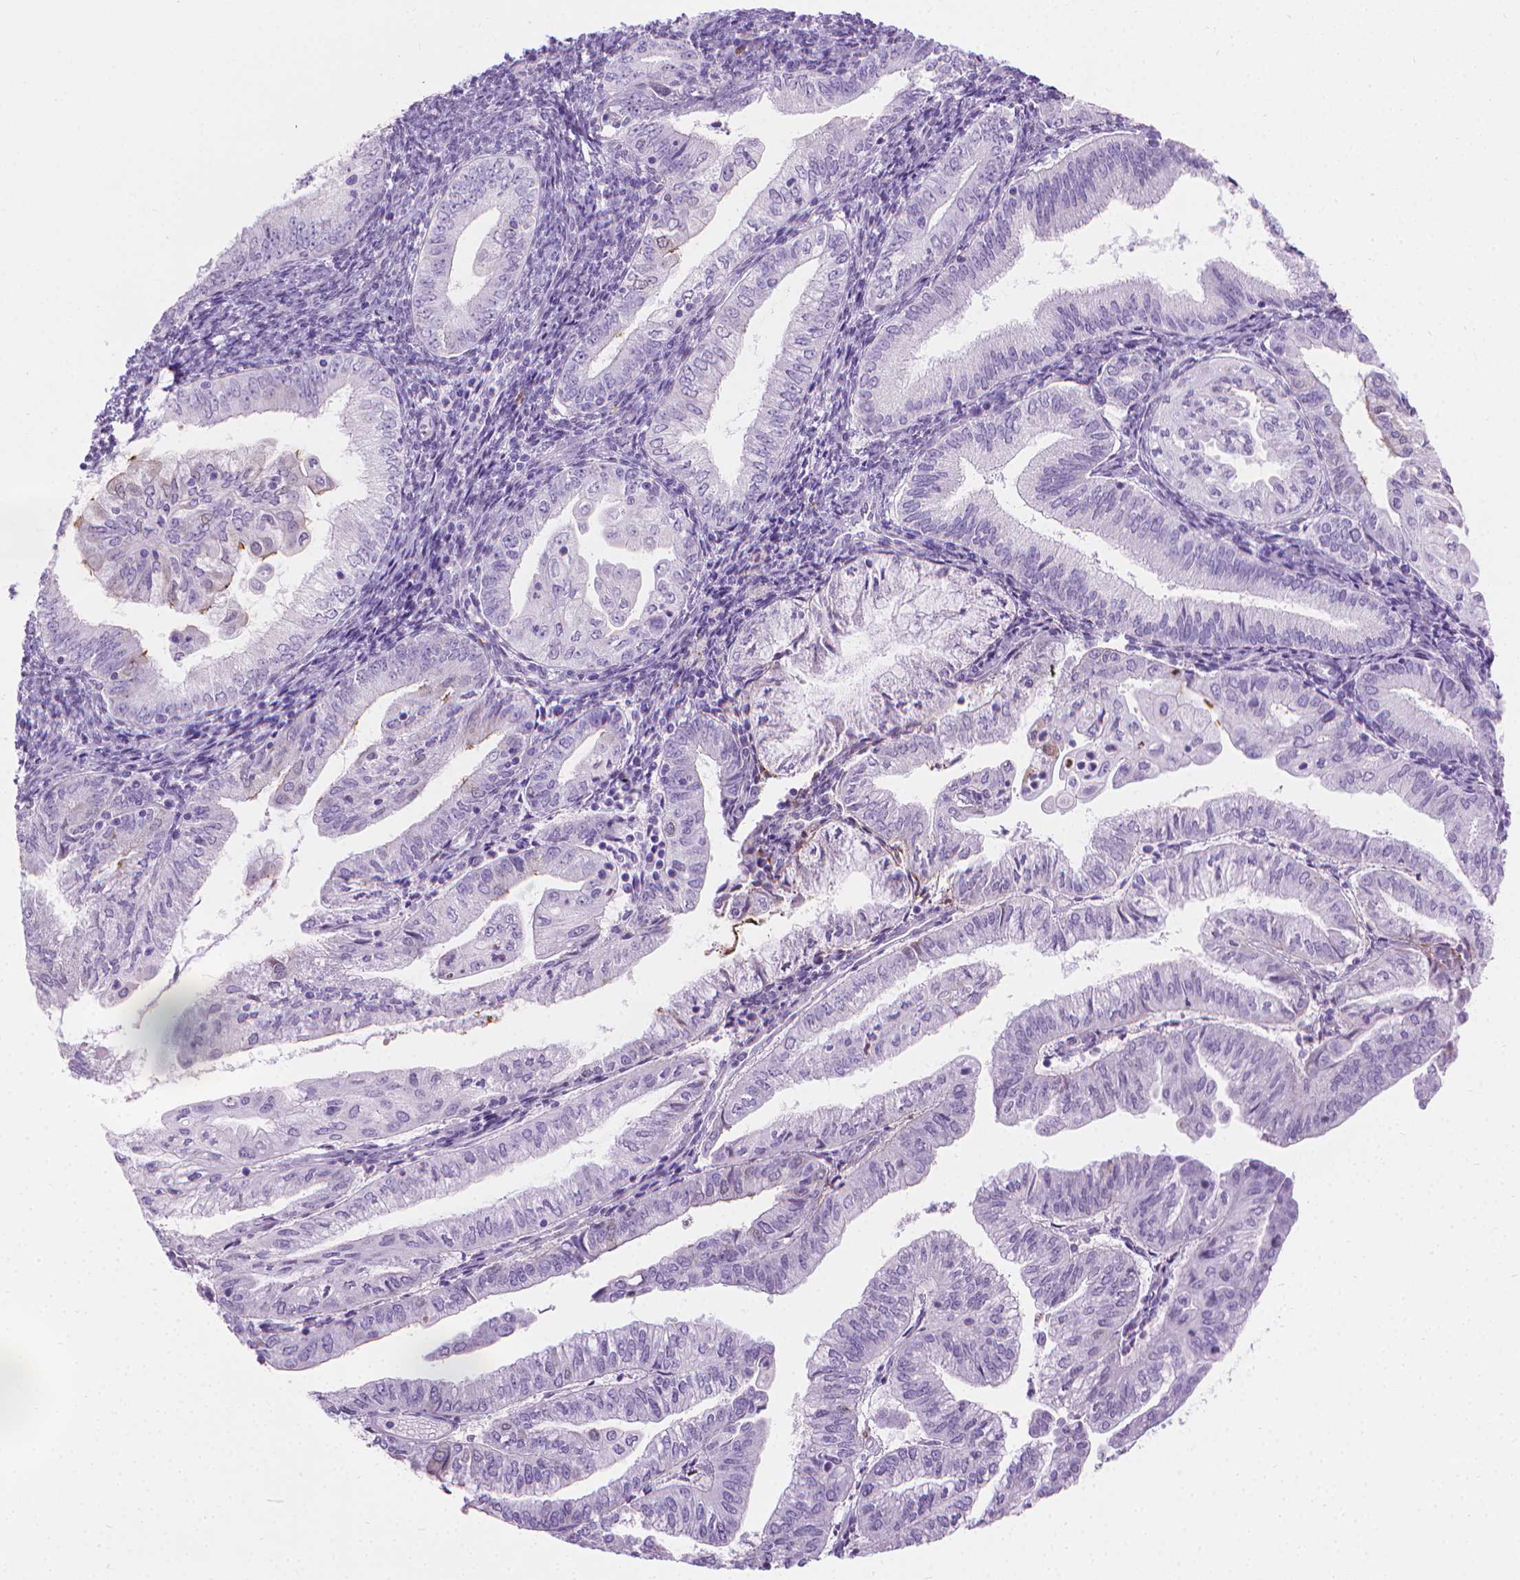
{"staining": {"intensity": "negative", "quantity": "none", "location": "none"}, "tissue": "endometrial cancer", "cell_type": "Tumor cells", "image_type": "cancer", "snomed": [{"axis": "morphology", "description": "Adenocarcinoma, NOS"}, {"axis": "topography", "description": "Endometrium"}], "caption": "Histopathology image shows no protein staining in tumor cells of endometrial cancer (adenocarcinoma) tissue.", "gene": "CFAP52", "patient": {"sex": "female", "age": 55}}